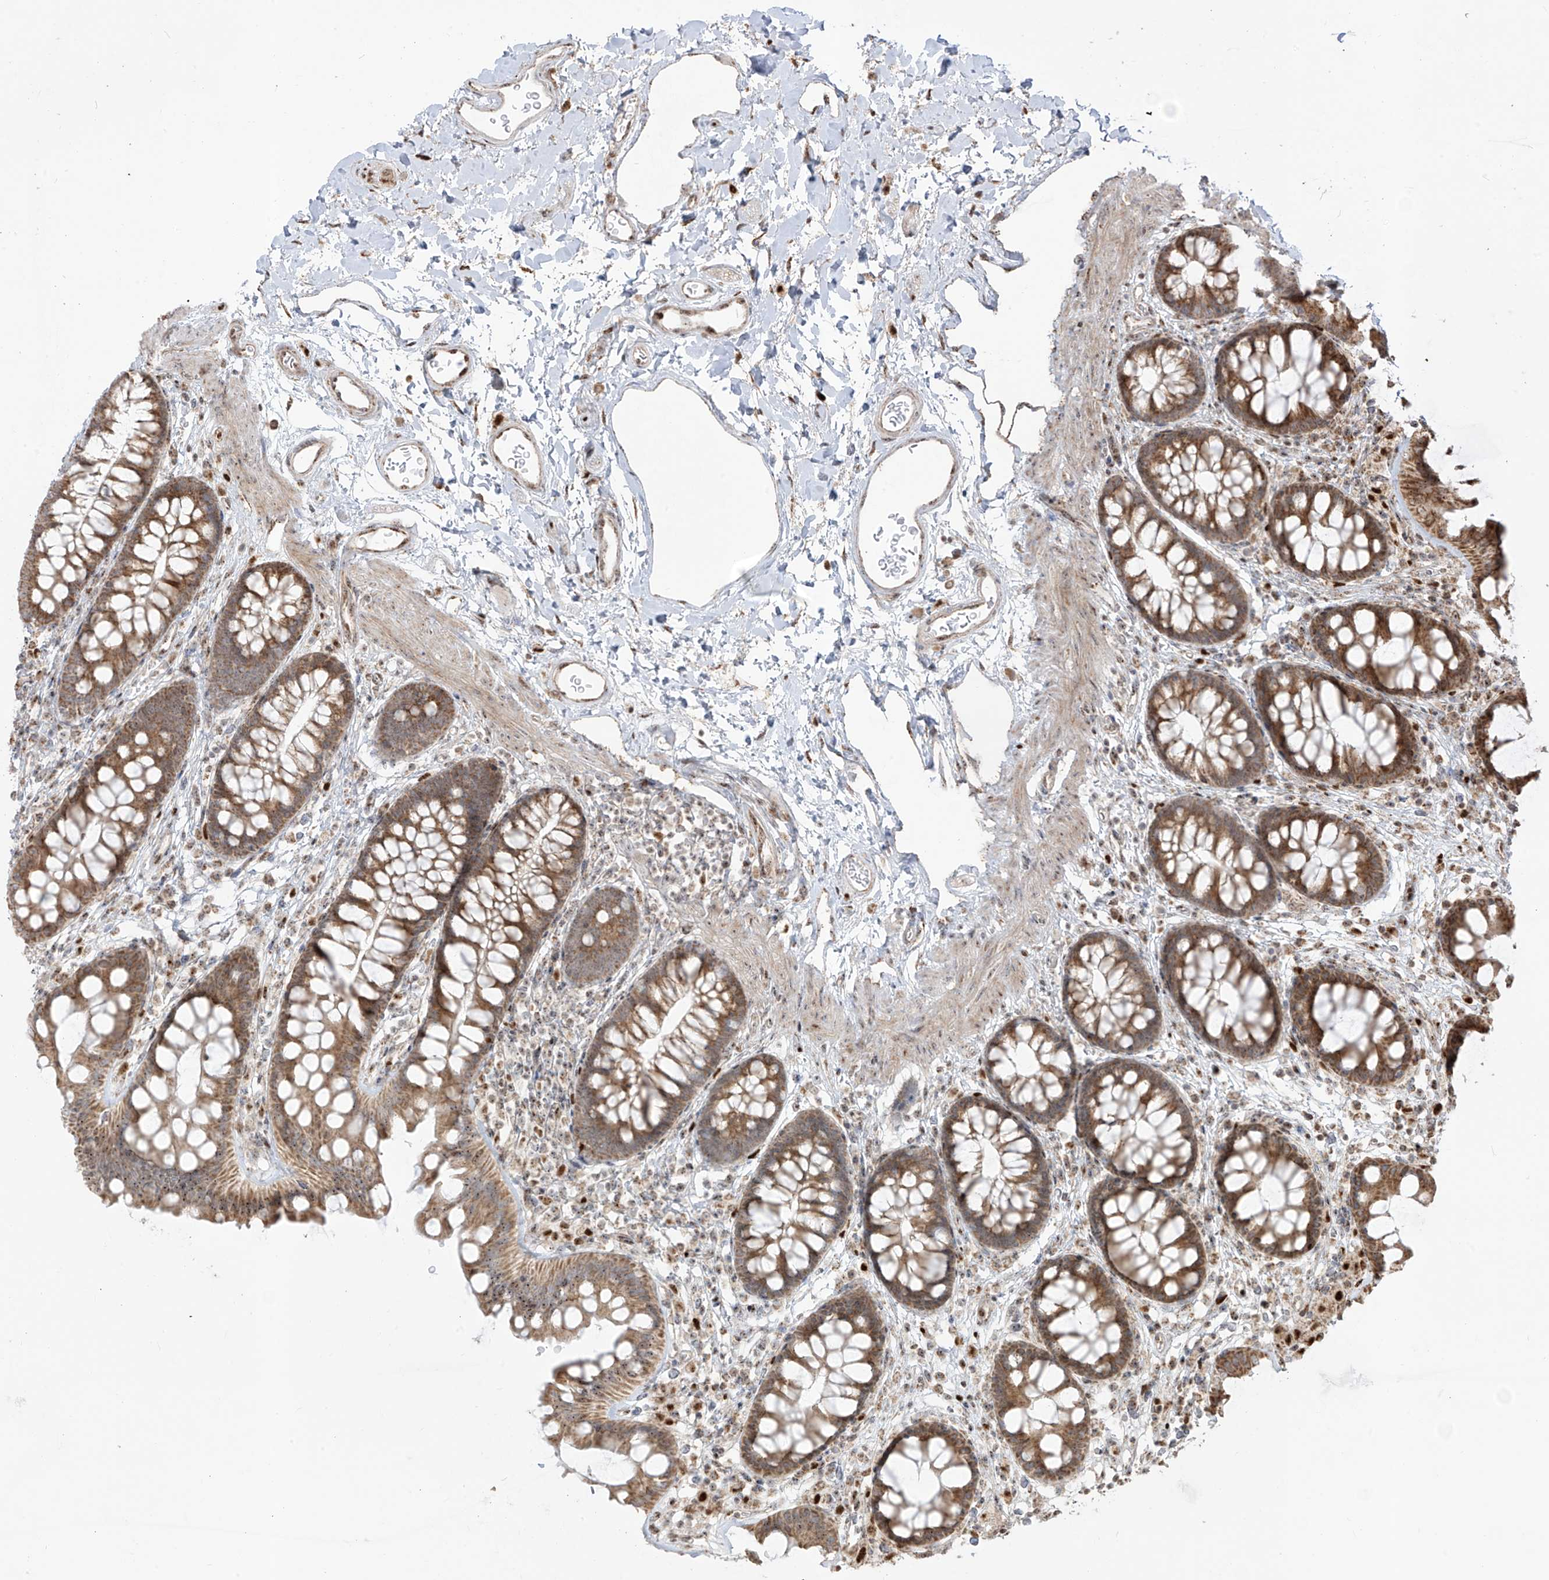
{"staining": {"intensity": "moderate", "quantity": ">75%", "location": "cytoplasmic/membranous"}, "tissue": "colon", "cell_type": "Endothelial cells", "image_type": "normal", "snomed": [{"axis": "morphology", "description": "Normal tissue, NOS"}, {"axis": "topography", "description": "Colon"}], "caption": "Endothelial cells exhibit medium levels of moderate cytoplasmic/membranous expression in about >75% of cells in normal colon. (Brightfield microscopy of DAB IHC at high magnification).", "gene": "ZBTB8A", "patient": {"sex": "female", "age": 62}}